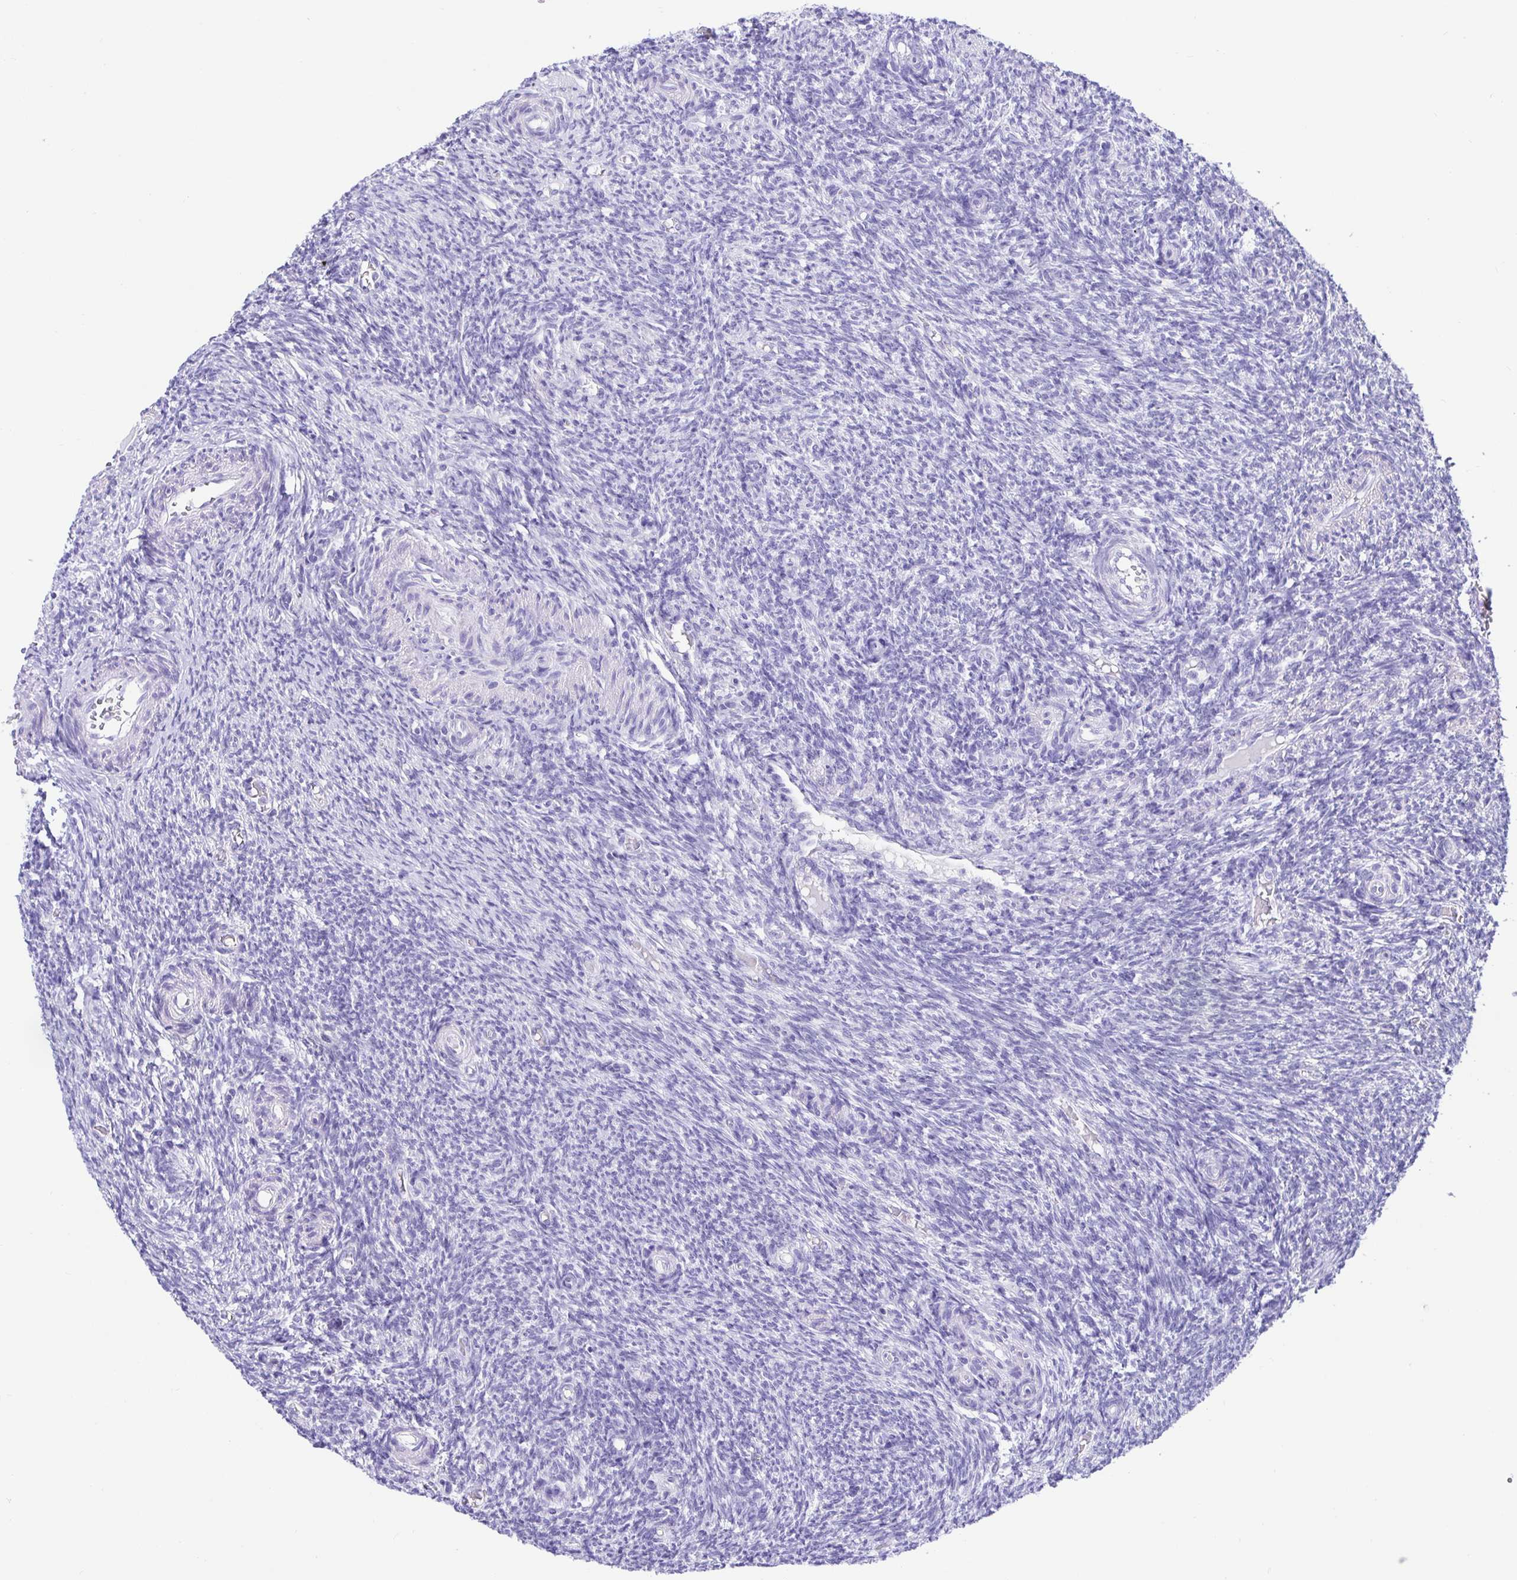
{"staining": {"intensity": "negative", "quantity": "none", "location": "none"}, "tissue": "ovary", "cell_type": "Ovarian stroma cells", "image_type": "normal", "snomed": [{"axis": "morphology", "description": "Normal tissue, NOS"}, {"axis": "topography", "description": "Ovary"}], "caption": "Immunohistochemistry (IHC) photomicrograph of normal ovary stained for a protein (brown), which exhibits no positivity in ovarian stroma cells.", "gene": "PRAMEF18", "patient": {"sex": "female", "age": 39}}